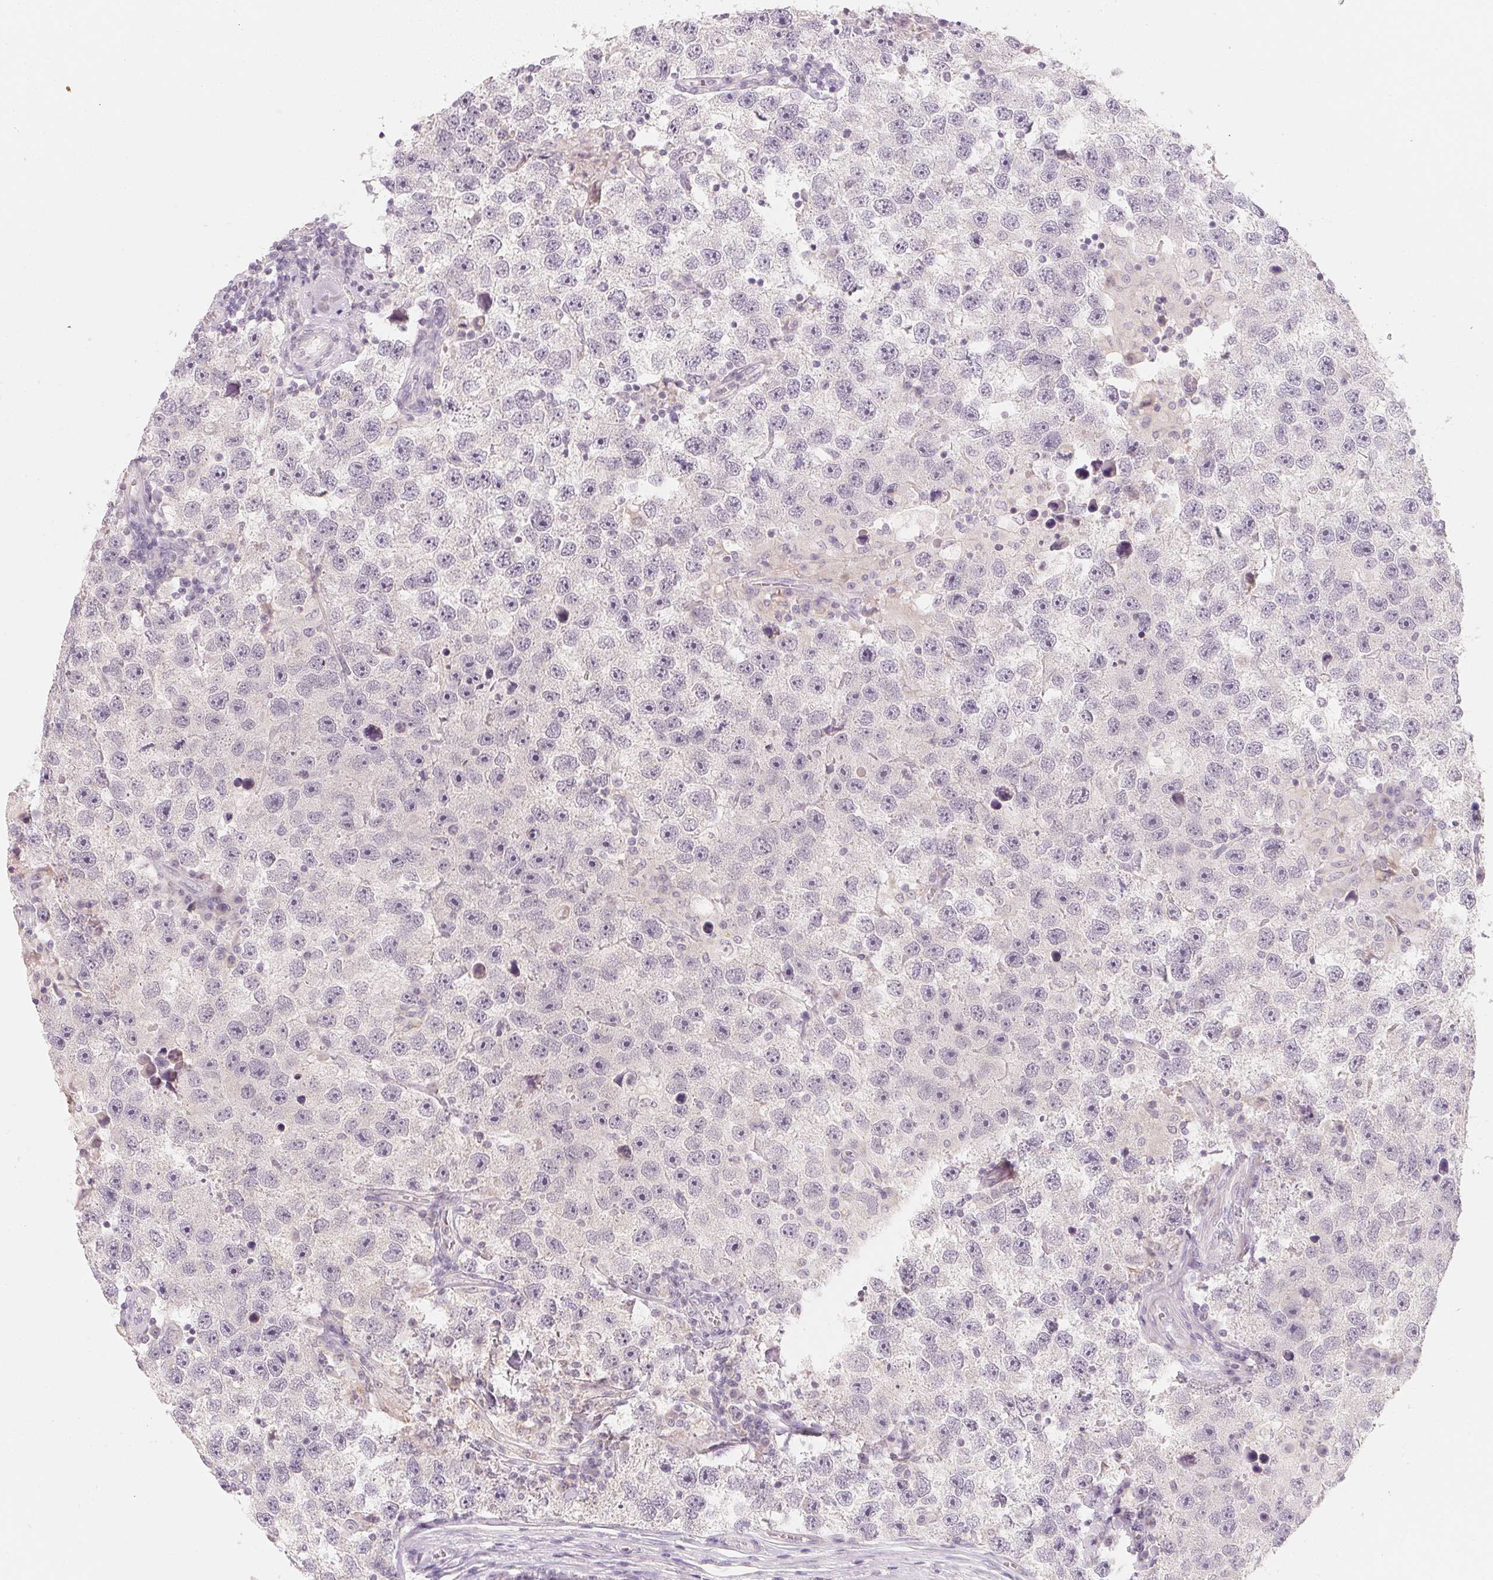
{"staining": {"intensity": "negative", "quantity": "none", "location": "none"}, "tissue": "testis cancer", "cell_type": "Tumor cells", "image_type": "cancer", "snomed": [{"axis": "morphology", "description": "Seminoma, NOS"}, {"axis": "topography", "description": "Testis"}], "caption": "Testis cancer (seminoma) was stained to show a protein in brown. There is no significant expression in tumor cells.", "gene": "ANKRD31", "patient": {"sex": "male", "age": 26}}